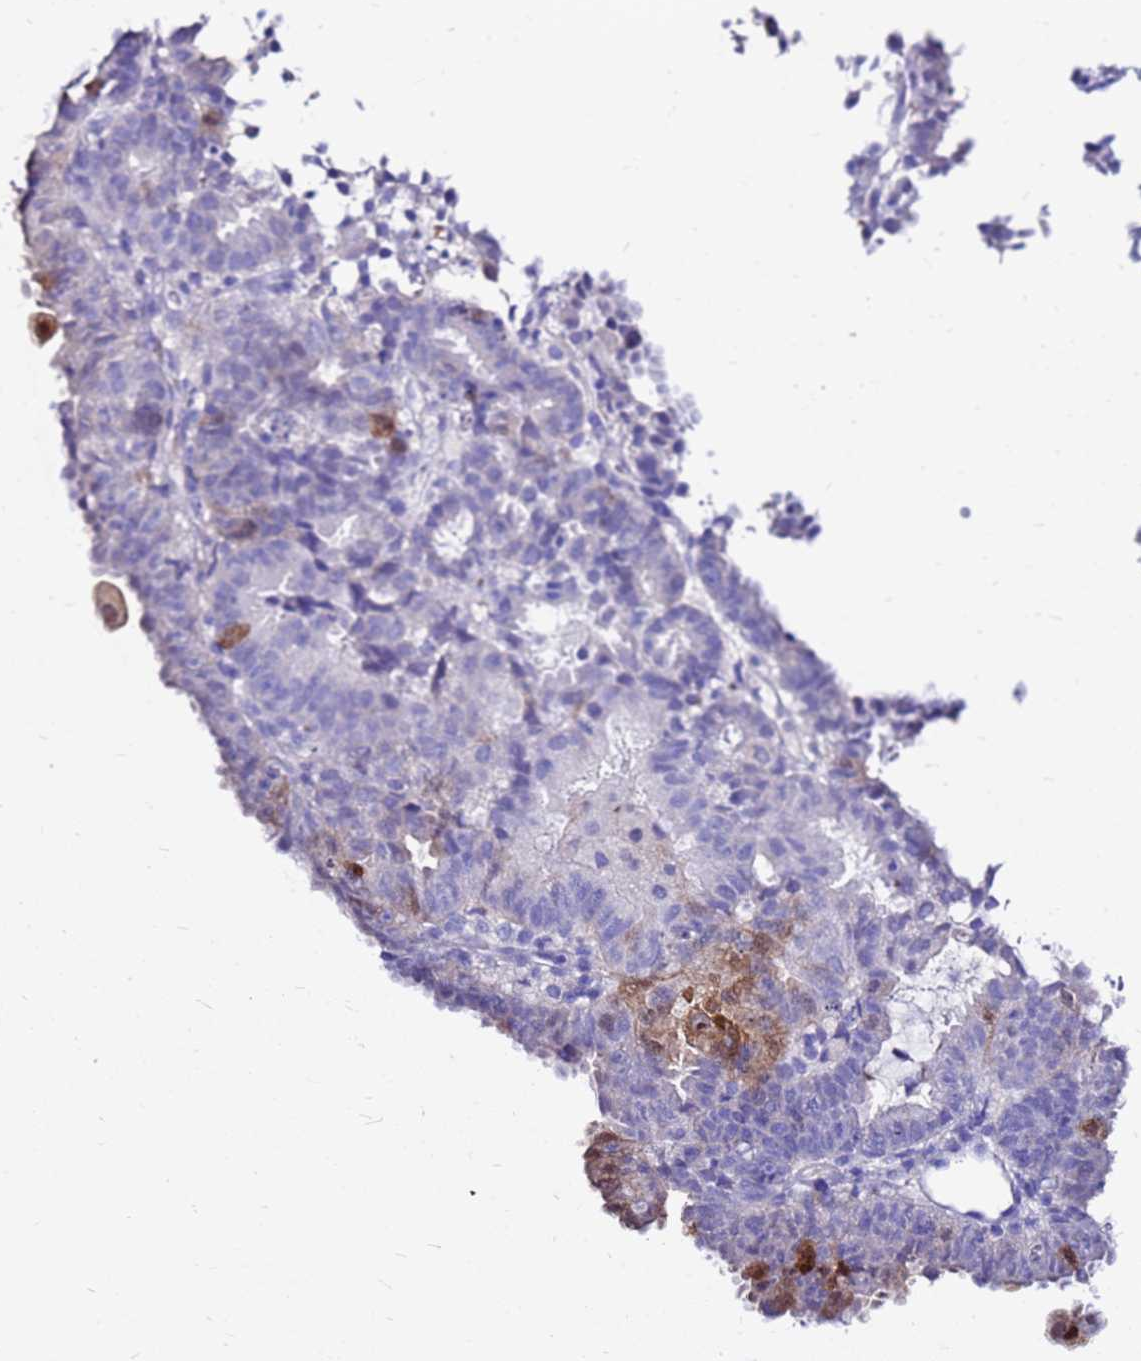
{"staining": {"intensity": "strong", "quantity": "<25%", "location": "cytoplasmic/membranous"}, "tissue": "endometrial cancer", "cell_type": "Tumor cells", "image_type": "cancer", "snomed": [{"axis": "morphology", "description": "Adenocarcinoma, NOS"}, {"axis": "topography", "description": "Endometrium"}], "caption": "A brown stain labels strong cytoplasmic/membranous expression of a protein in endometrial cancer tumor cells. The staining was performed using DAB (3,3'-diaminobenzidine) to visualize the protein expression in brown, while the nuclei were stained in blue with hematoxylin (Magnification: 20x).", "gene": "PPP1R14C", "patient": {"sex": "female", "age": 70}}